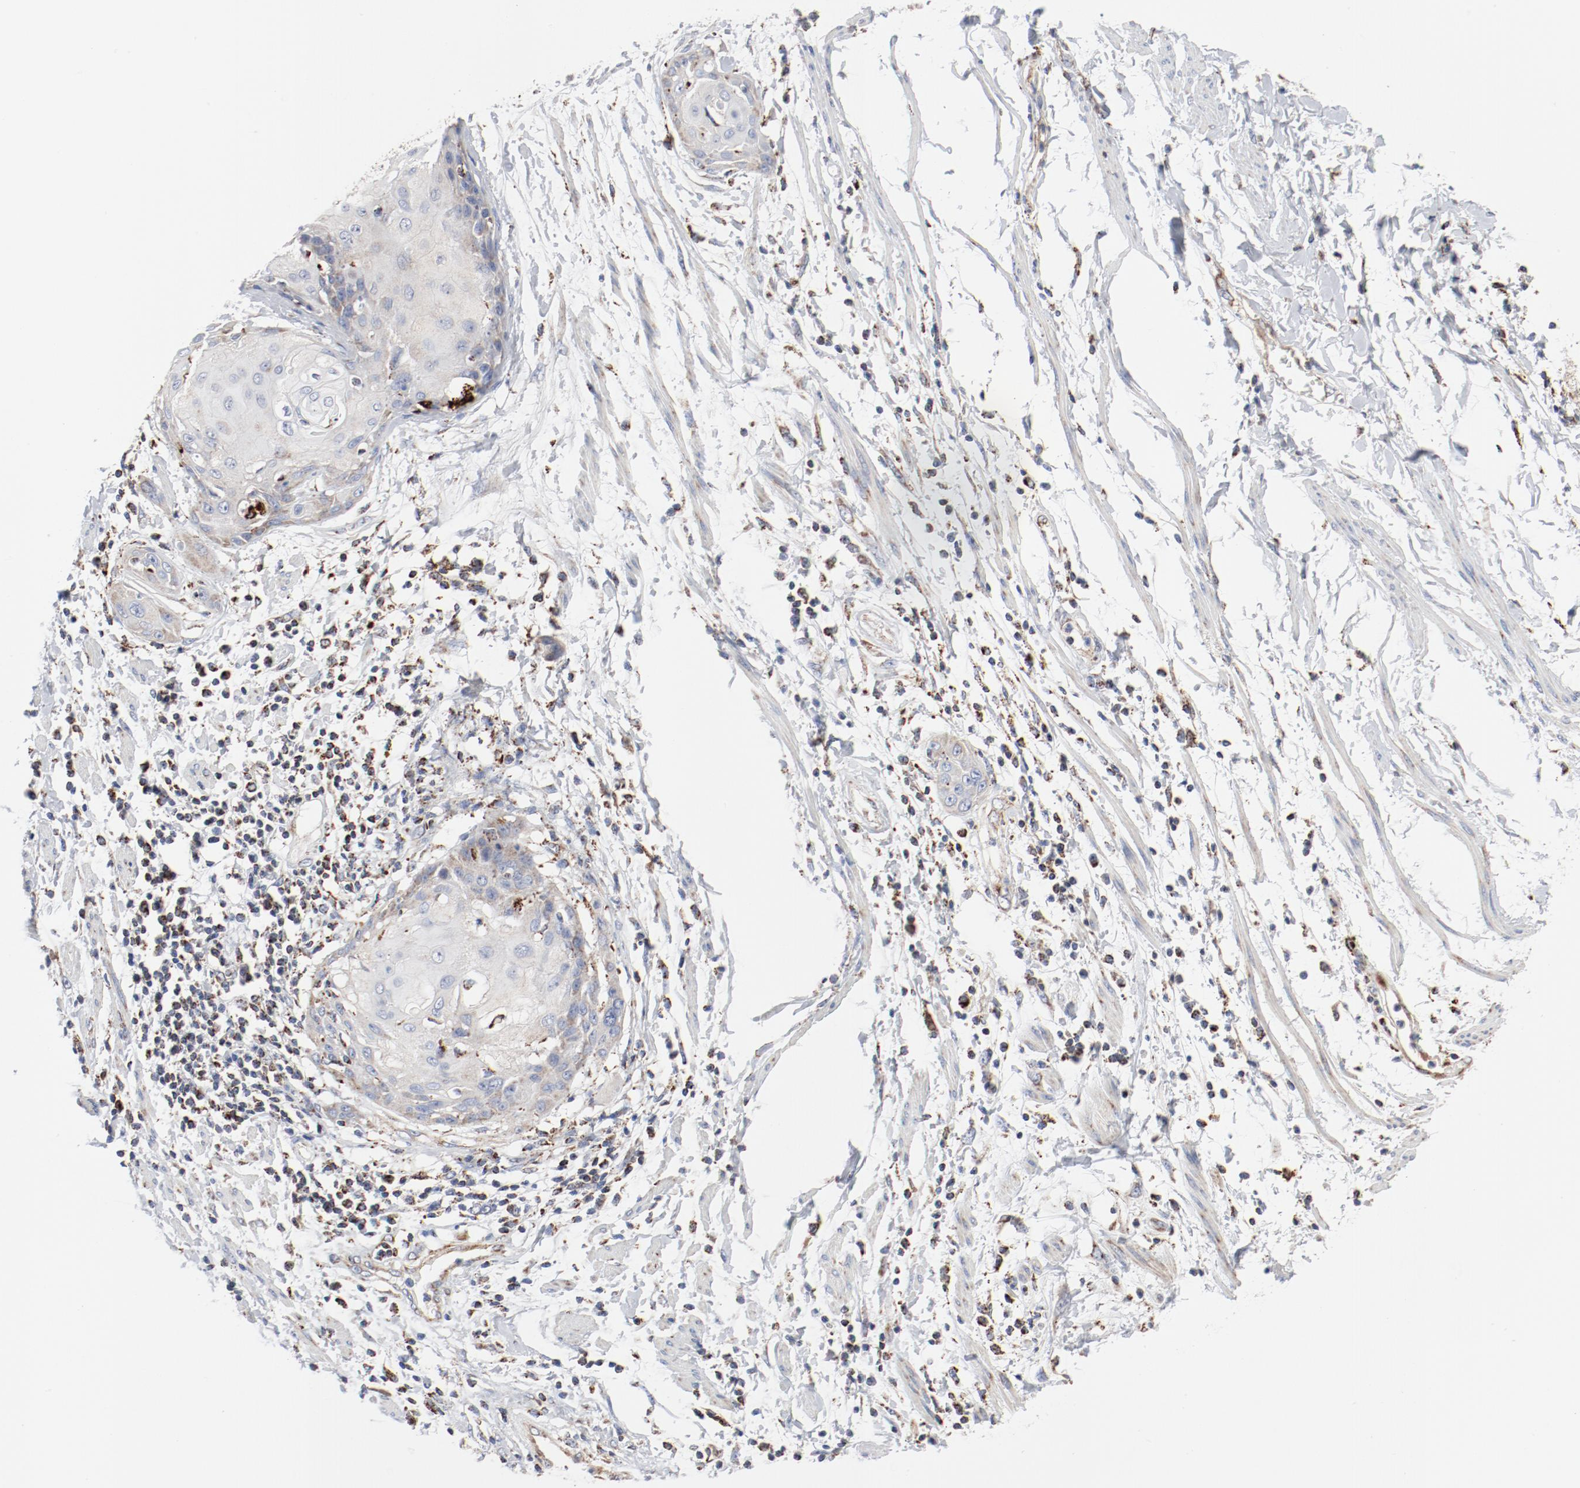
{"staining": {"intensity": "weak", "quantity": "<25%", "location": "cytoplasmic/membranous"}, "tissue": "cervical cancer", "cell_type": "Tumor cells", "image_type": "cancer", "snomed": [{"axis": "morphology", "description": "Squamous cell carcinoma, NOS"}, {"axis": "topography", "description": "Cervix"}], "caption": "An image of cervical cancer stained for a protein displays no brown staining in tumor cells.", "gene": "SETD3", "patient": {"sex": "female", "age": 57}}